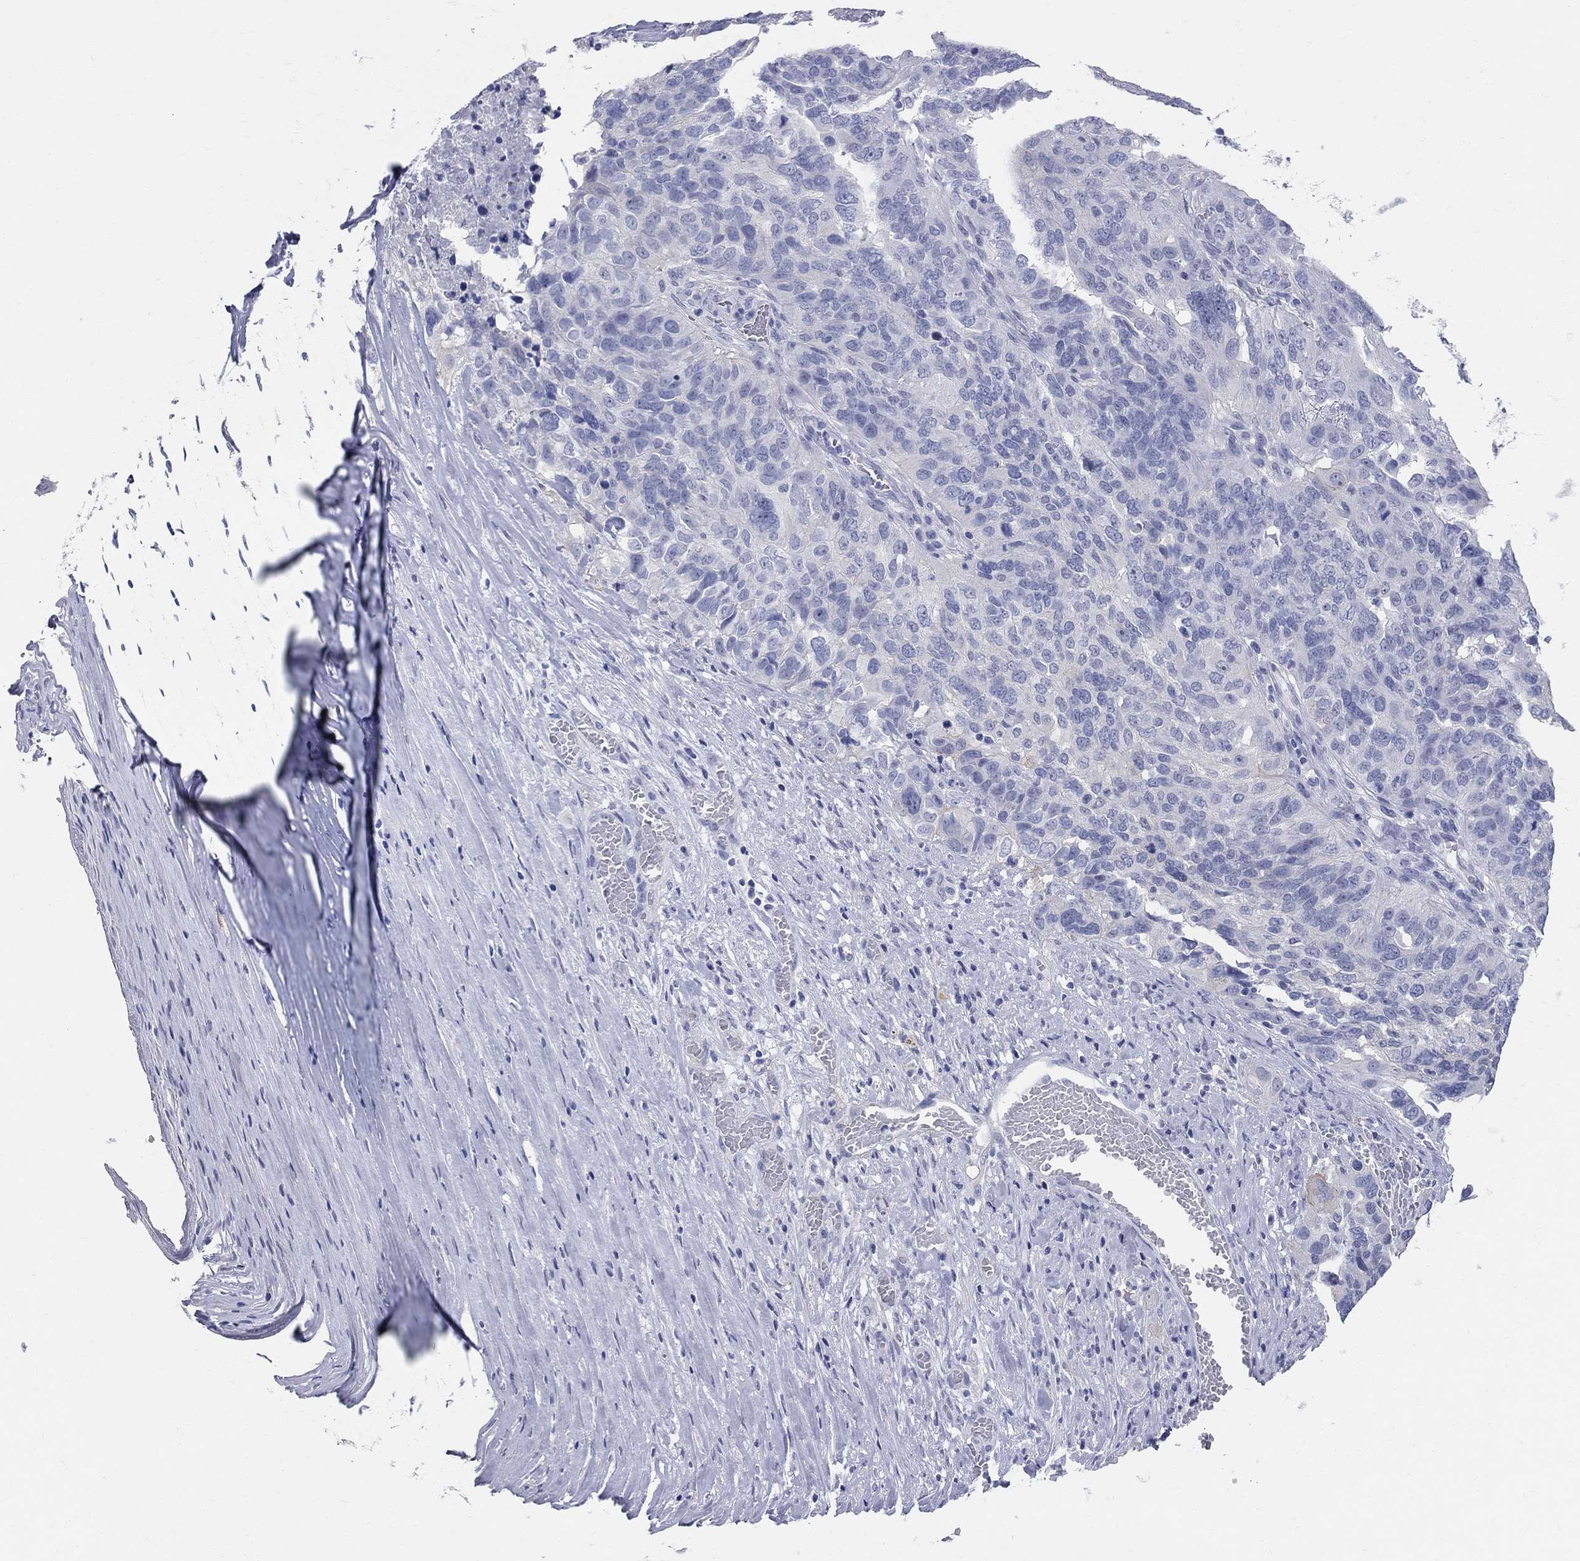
{"staining": {"intensity": "negative", "quantity": "none", "location": "none"}, "tissue": "ovarian cancer", "cell_type": "Tumor cells", "image_type": "cancer", "snomed": [{"axis": "morphology", "description": "Carcinoma, endometroid"}, {"axis": "topography", "description": "Soft tissue"}, {"axis": "topography", "description": "Ovary"}], "caption": "Immunohistochemistry image of endometroid carcinoma (ovarian) stained for a protein (brown), which demonstrates no expression in tumor cells.", "gene": "AOX1", "patient": {"sex": "female", "age": 52}}